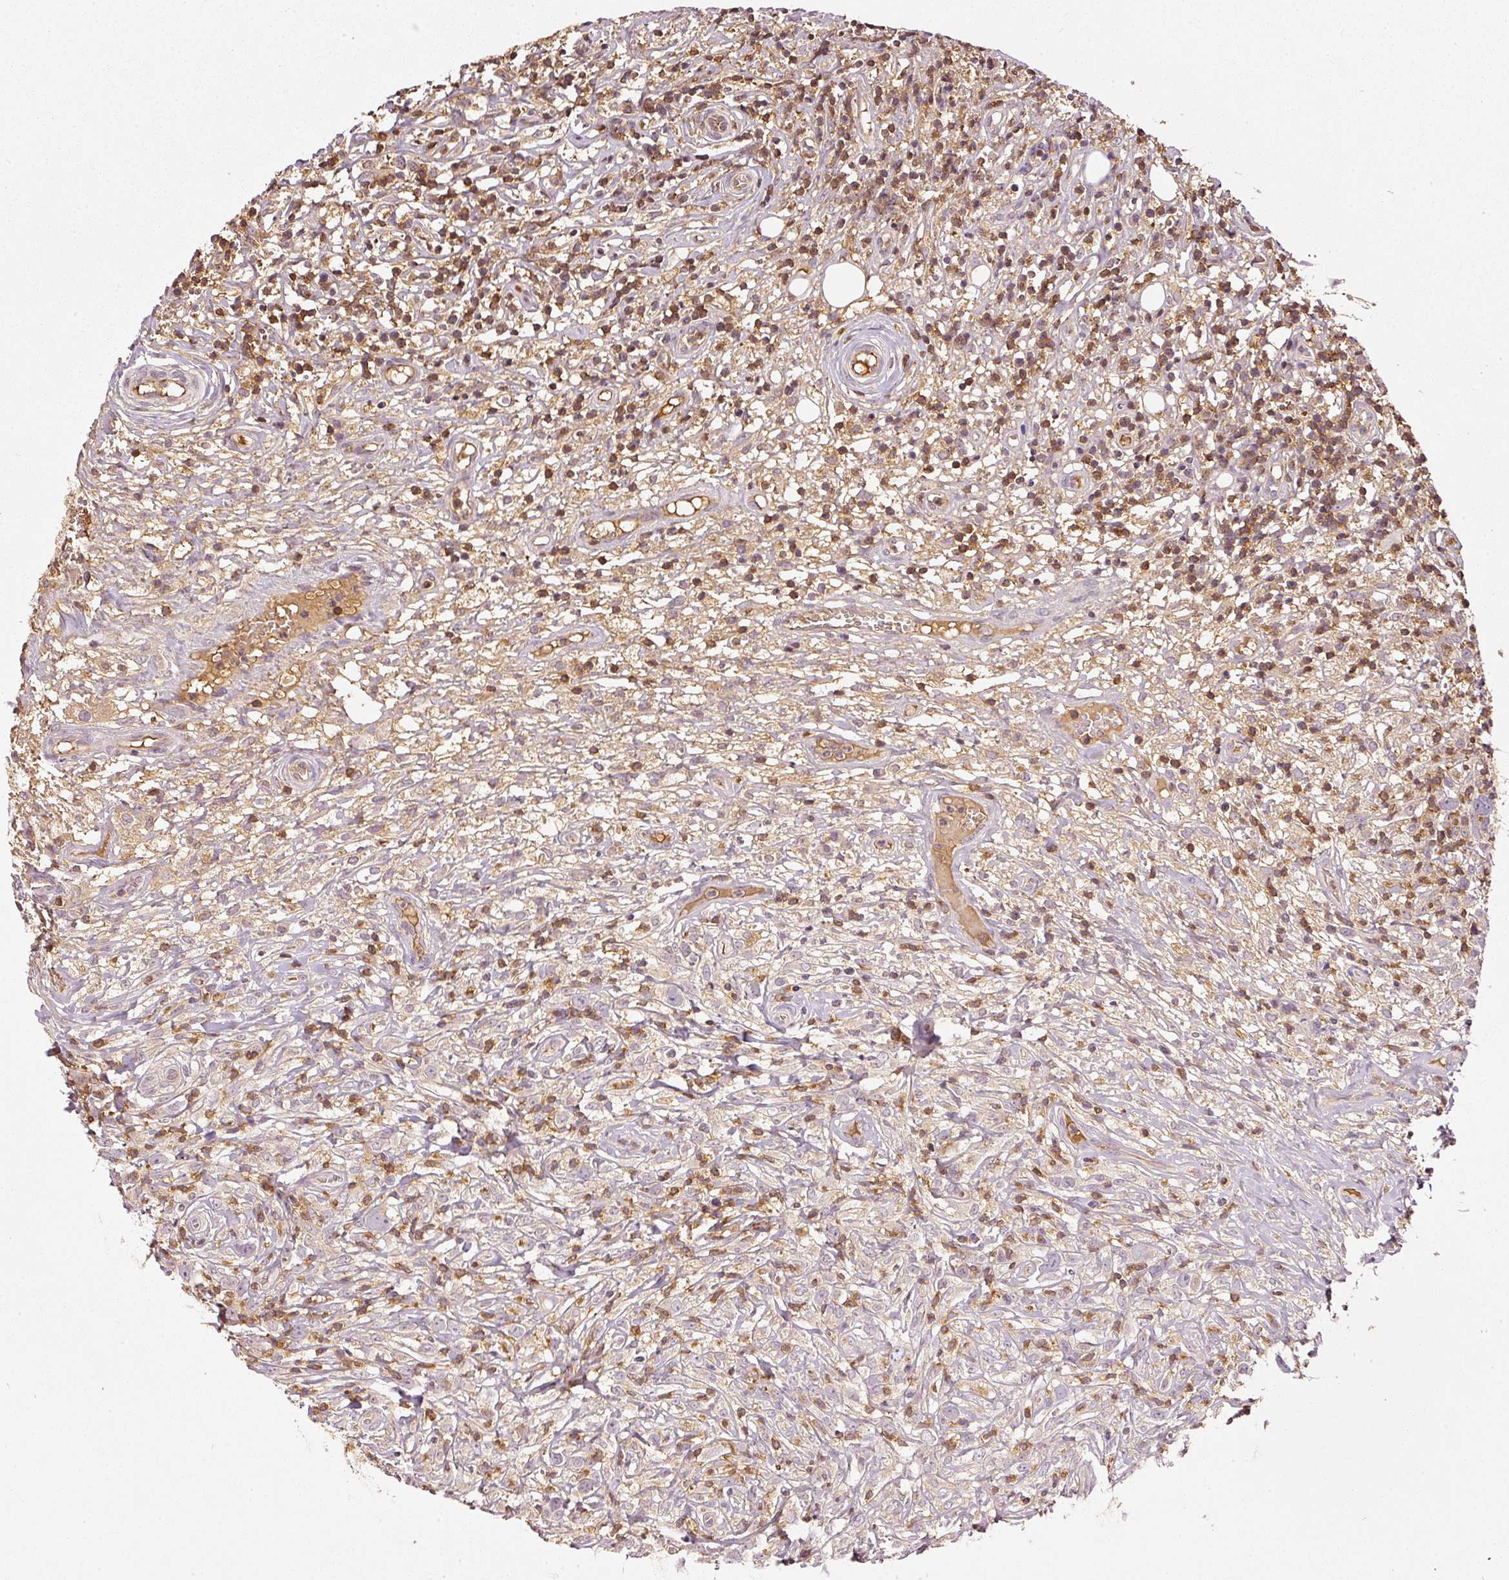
{"staining": {"intensity": "negative", "quantity": "none", "location": "none"}, "tissue": "lymphoma", "cell_type": "Tumor cells", "image_type": "cancer", "snomed": [{"axis": "morphology", "description": "Hodgkin's disease, NOS"}, {"axis": "topography", "description": "No Tissue"}], "caption": "IHC image of neoplastic tissue: Hodgkin's disease stained with DAB (3,3'-diaminobenzidine) exhibits no significant protein staining in tumor cells.", "gene": "EVL", "patient": {"sex": "female", "age": 21}}